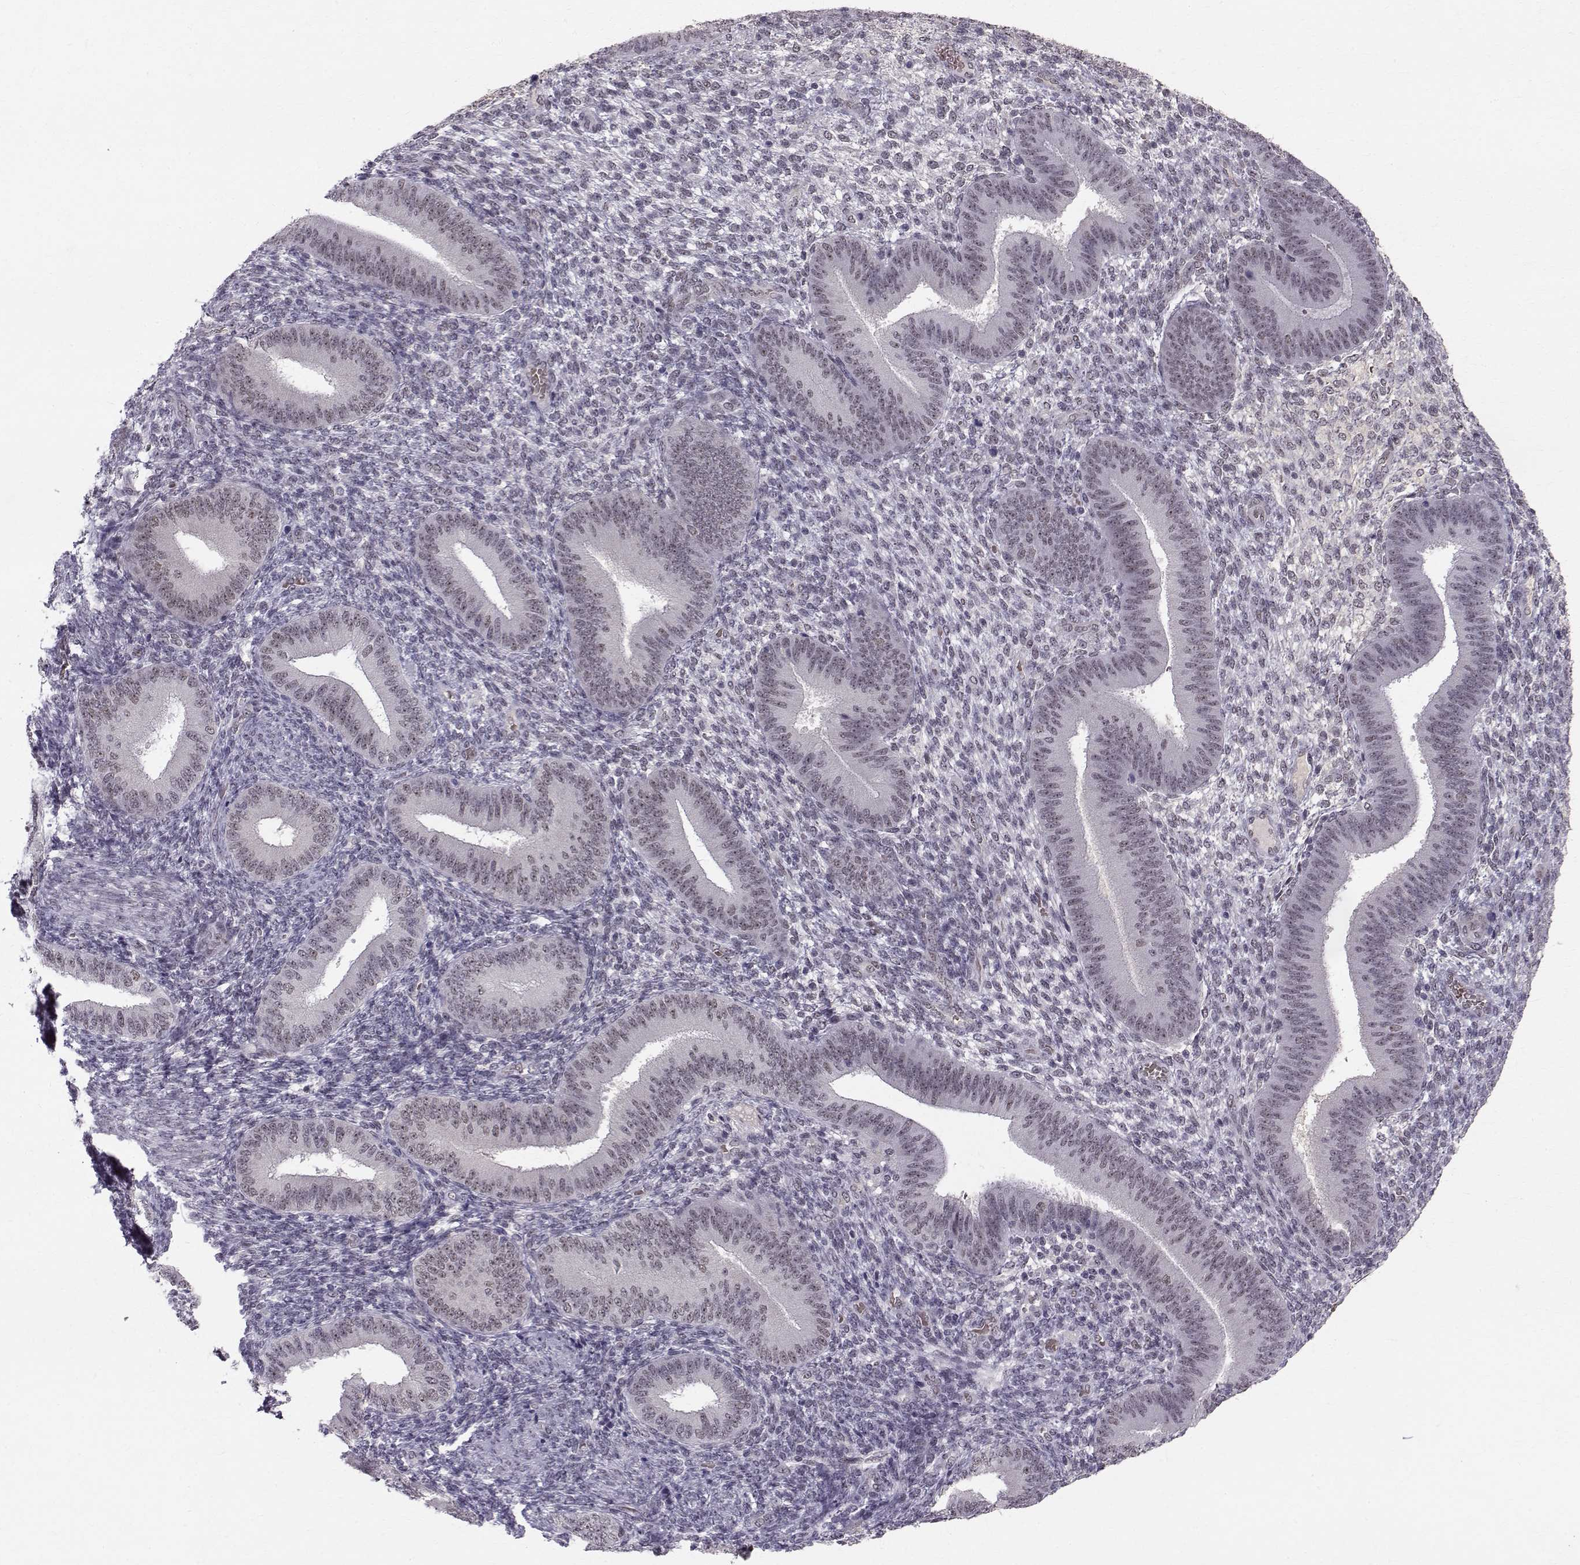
{"staining": {"intensity": "negative", "quantity": "none", "location": "none"}, "tissue": "endometrium", "cell_type": "Cells in endometrial stroma", "image_type": "normal", "snomed": [{"axis": "morphology", "description": "Normal tissue, NOS"}, {"axis": "topography", "description": "Endometrium"}], "caption": "This image is of normal endometrium stained with immunohistochemistry to label a protein in brown with the nuclei are counter-stained blue. There is no staining in cells in endometrial stroma.", "gene": "RPP38", "patient": {"sex": "female", "age": 39}}